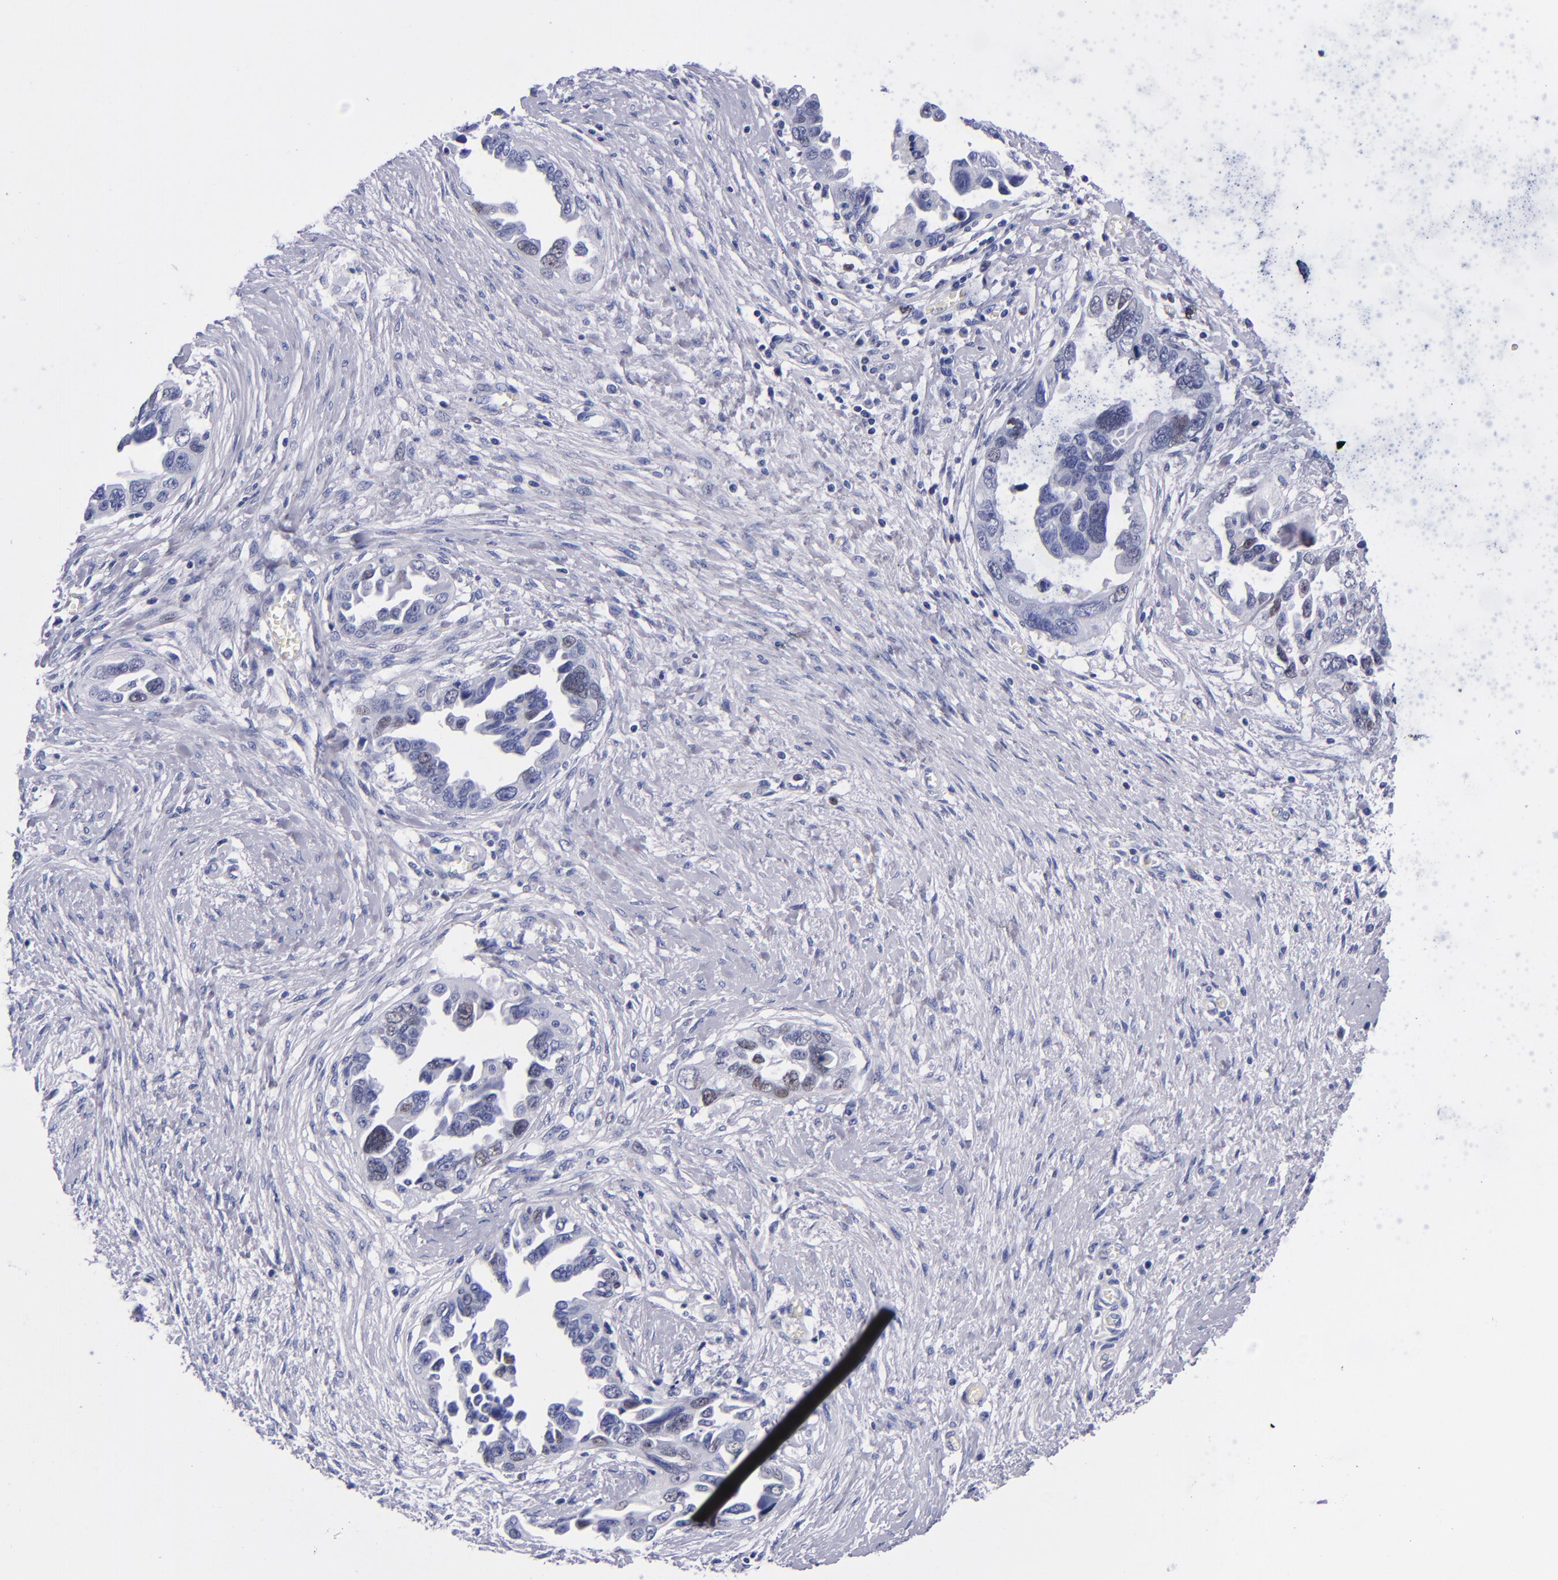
{"staining": {"intensity": "negative", "quantity": "none", "location": "none"}, "tissue": "ovarian cancer", "cell_type": "Tumor cells", "image_type": "cancer", "snomed": [{"axis": "morphology", "description": "Cystadenocarcinoma, serous, NOS"}, {"axis": "topography", "description": "Ovary"}], "caption": "Serous cystadenocarcinoma (ovarian) stained for a protein using IHC displays no staining tumor cells.", "gene": "MCM7", "patient": {"sex": "female", "age": 63}}